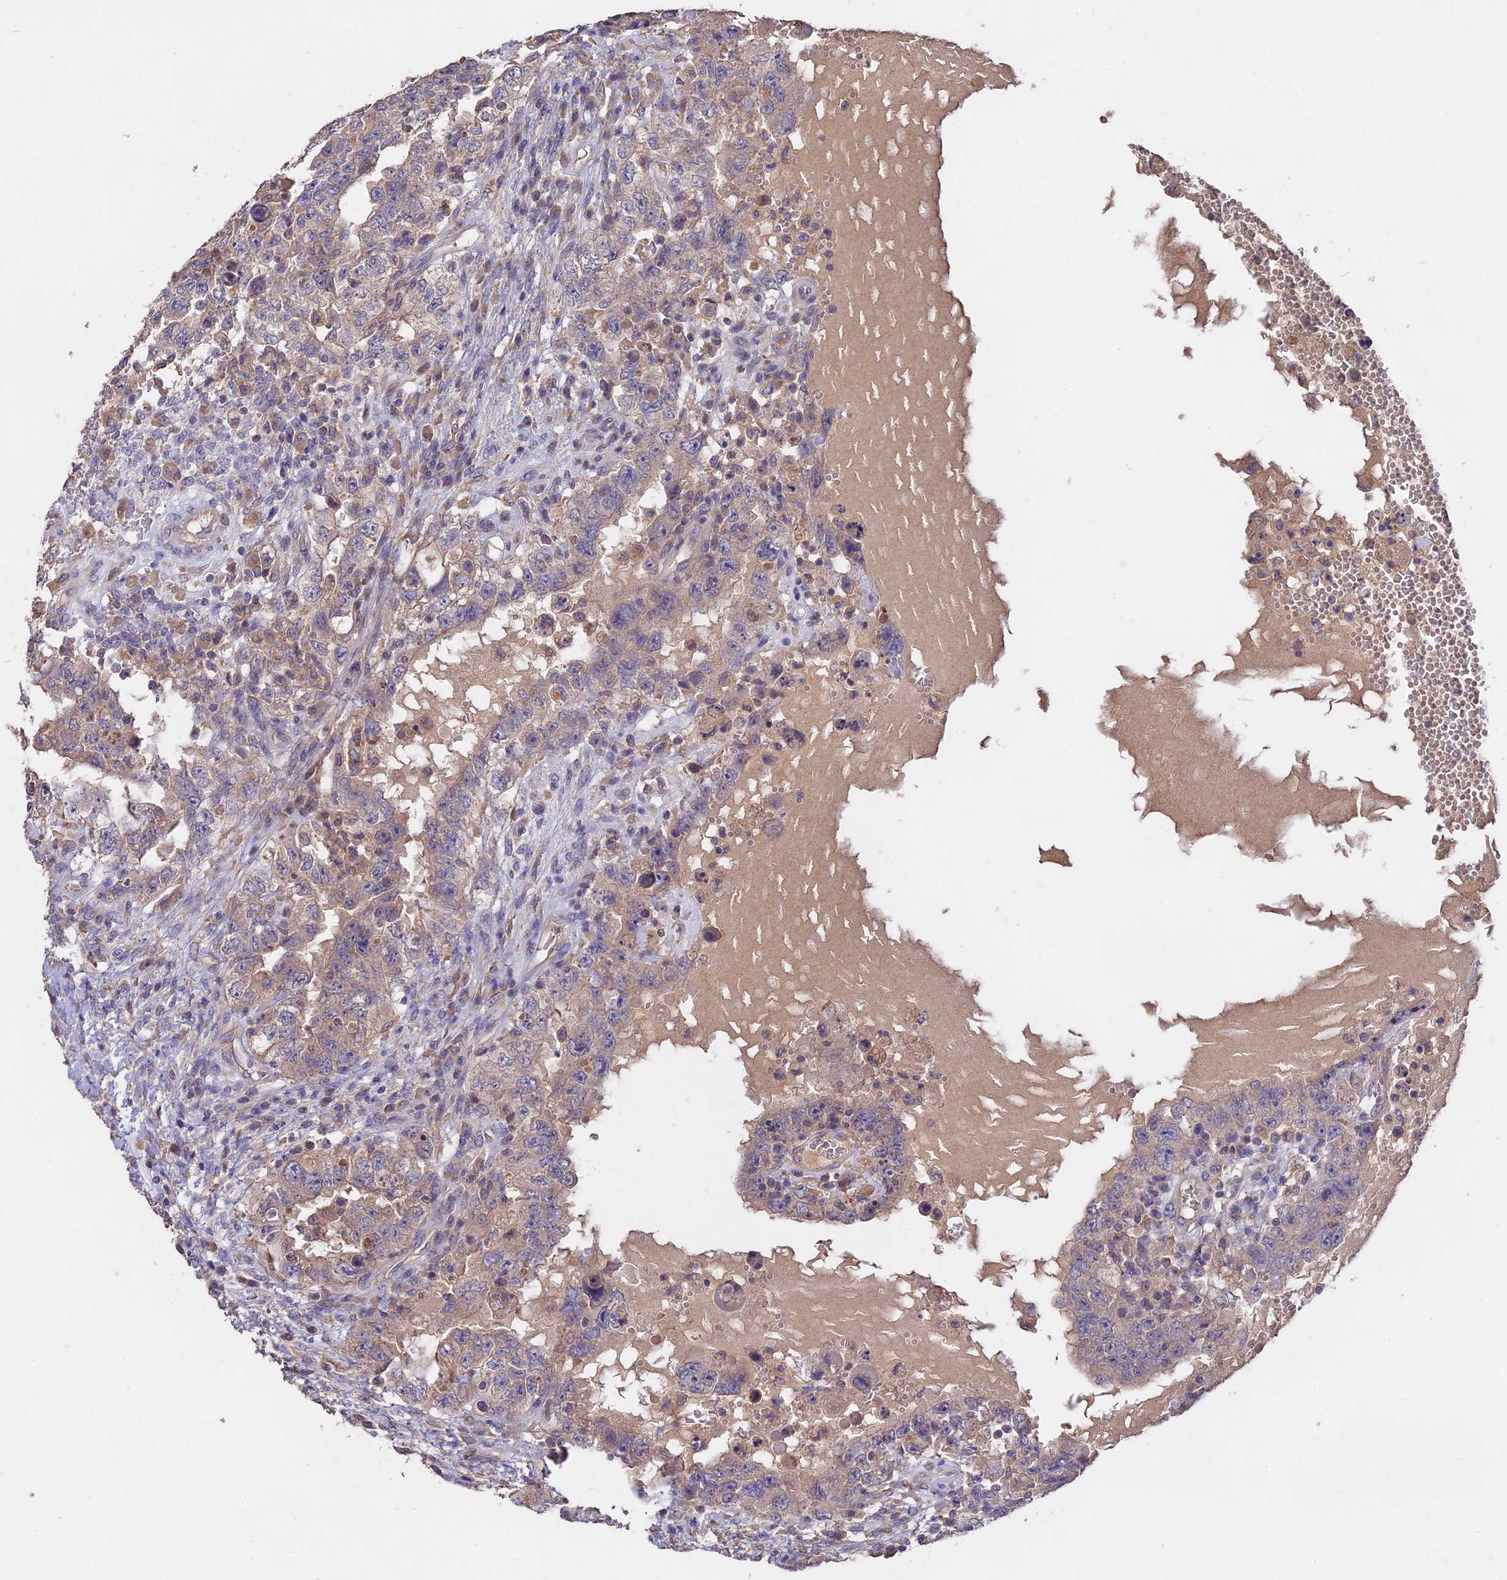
{"staining": {"intensity": "weak", "quantity": "25%-75%", "location": "cytoplasmic/membranous"}, "tissue": "testis cancer", "cell_type": "Tumor cells", "image_type": "cancer", "snomed": [{"axis": "morphology", "description": "Carcinoma, Embryonal, NOS"}, {"axis": "topography", "description": "Testis"}], "caption": "Embryonal carcinoma (testis) tissue demonstrates weak cytoplasmic/membranous expression in about 25%-75% of tumor cells, visualized by immunohistochemistry. The staining is performed using DAB brown chromogen to label protein expression. The nuclei are counter-stained blue using hematoxylin.", "gene": "SLC26A4", "patient": {"sex": "male", "age": 26}}